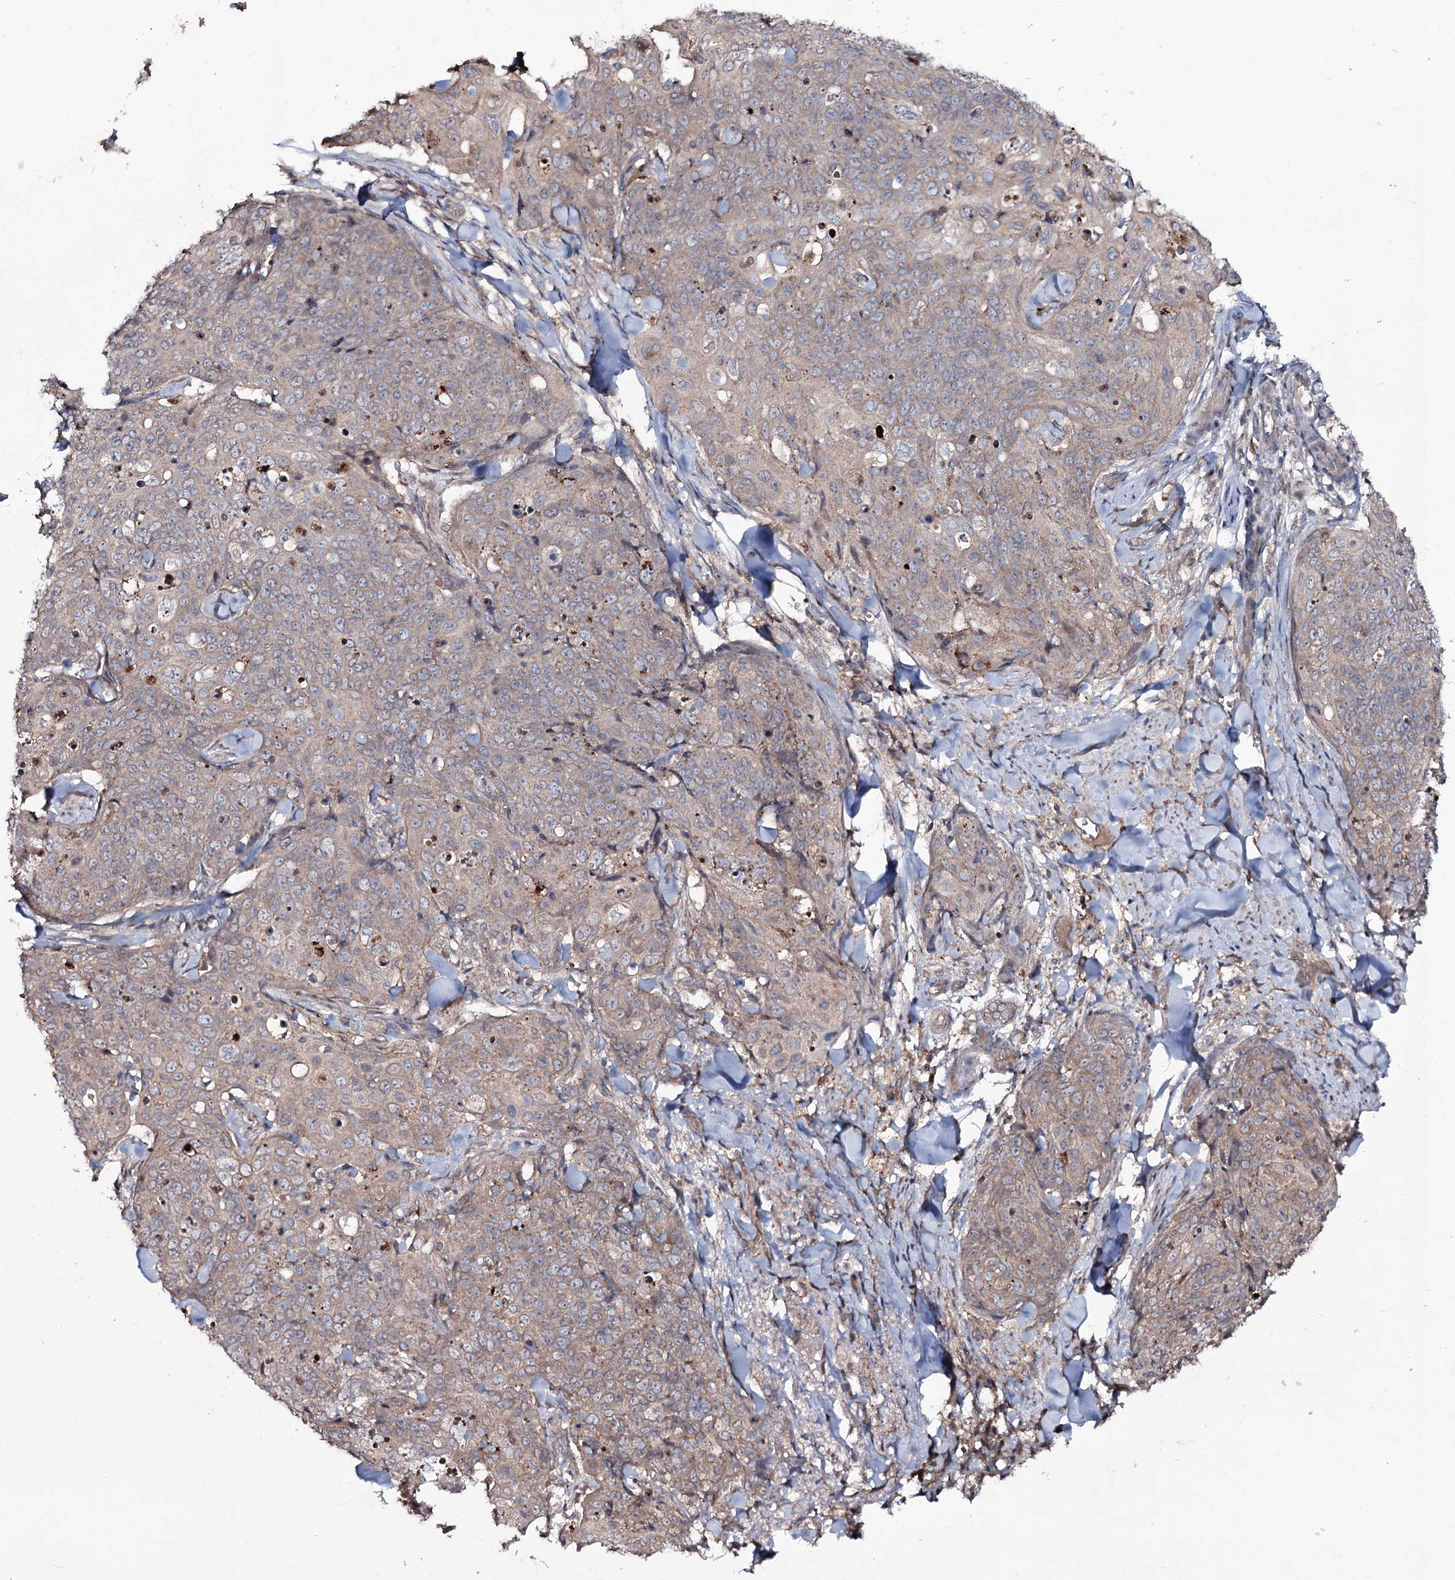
{"staining": {"intensity": "weak", "quantity": "25%-75%", "location": "cytoplasmic/membranous"}, "tissue": "skin cancer", "cell_type": "Tumor cells", "image_type": "cancer", "snomed": [{"axis": "morphology", "description": "Squamous cell carcinoma, NOS"}, {"axis": "topography", "description": "Skin"}, {"axis": "topography", "description": "Vulva"}], "caption": "Immunohistochemical staining of human skin squamous cell carcinoma demonstrates low levels of weak cytoplasmic/membranous protein staining in about 25%-75% of tumor cells.", "gene": "SNAP23", "patient": {"sex": "female", "age": 85}}